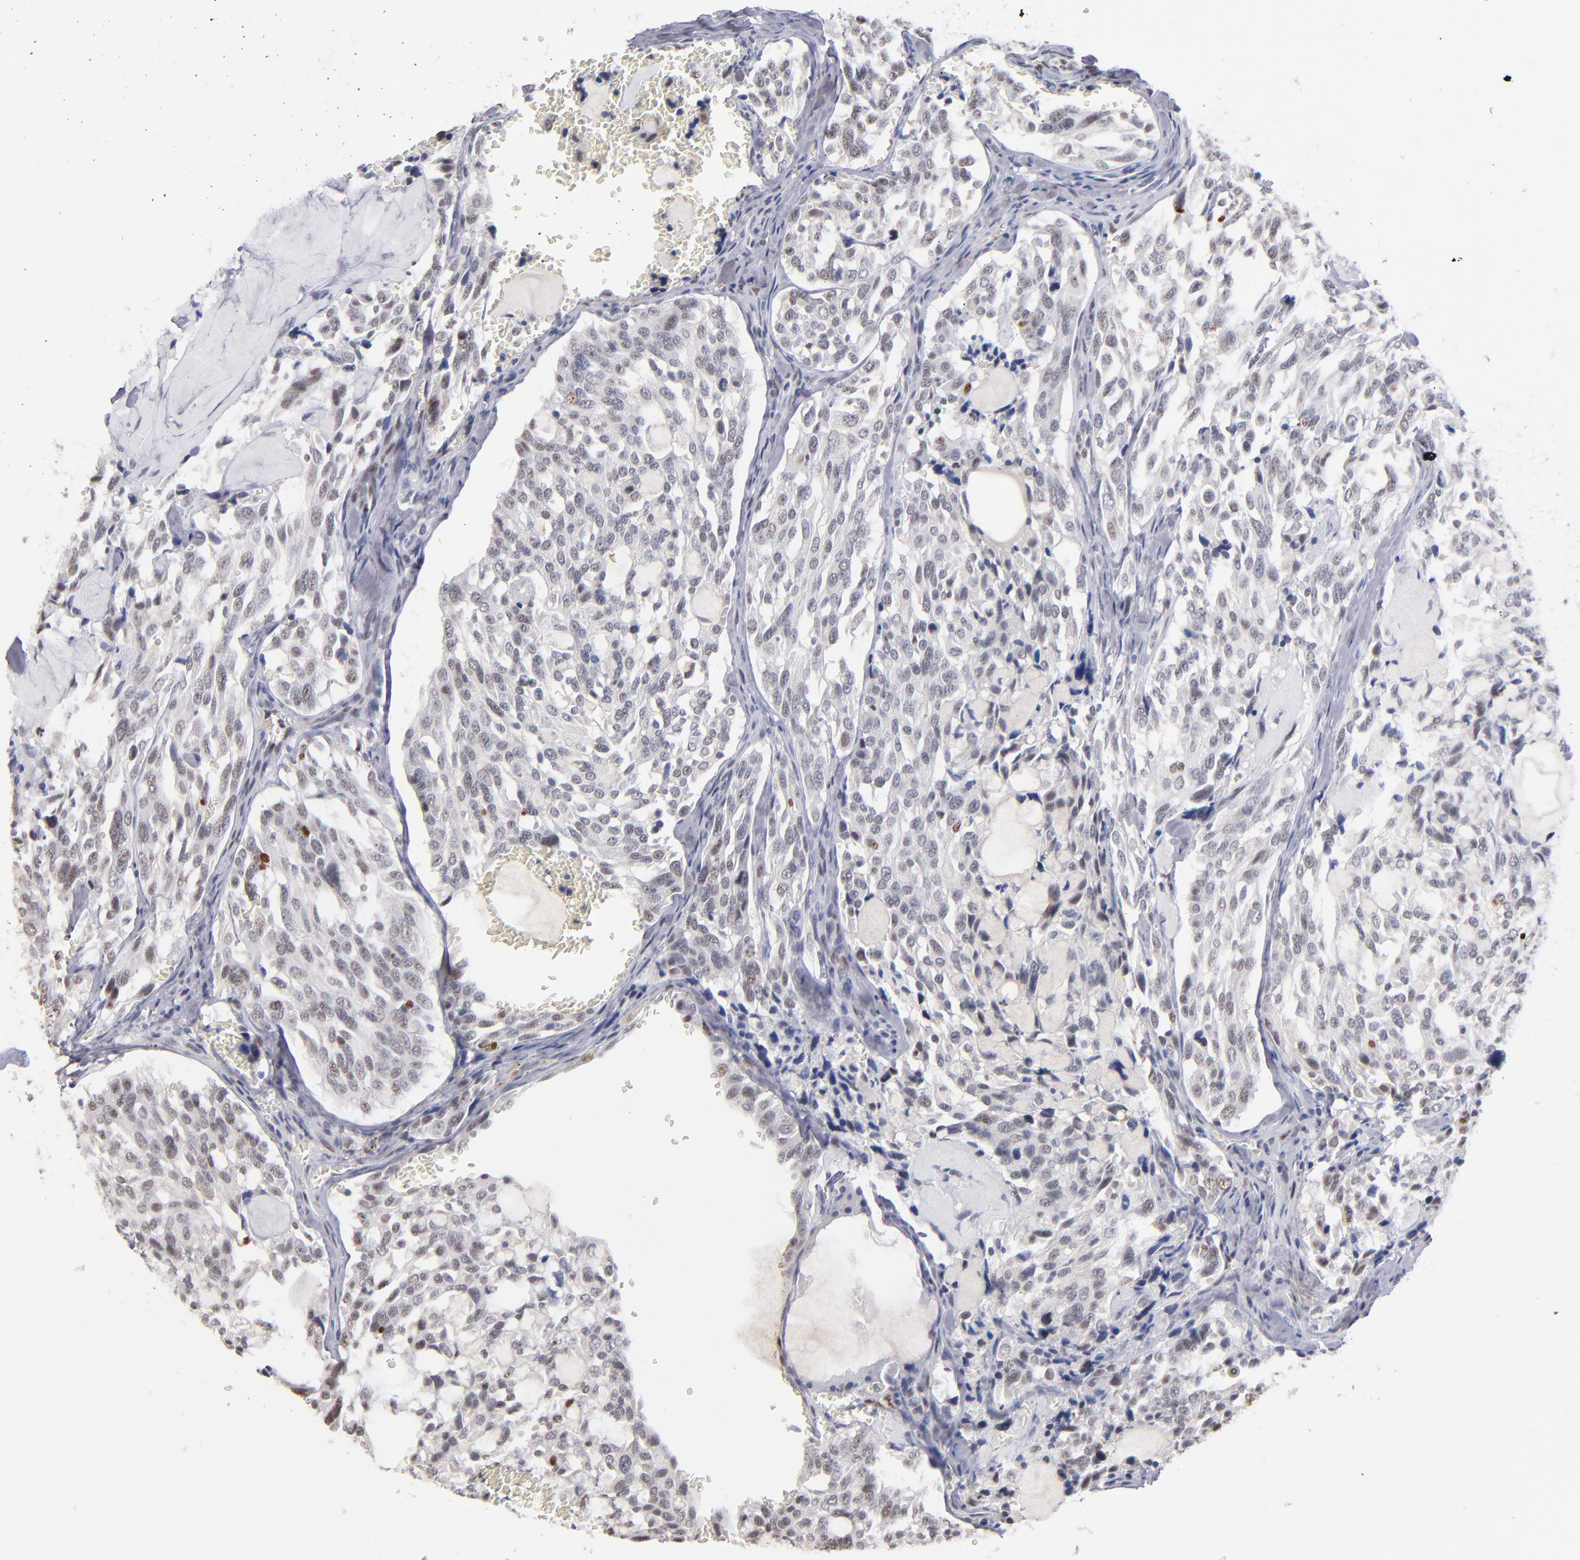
{"staining": {"intensity": "weak", "quantity": "25%-75%", "location": "nuclear"}, "tissue": "thyroid cancer", "cell_type": "Tumor cells", "image_type": "cancer", "snomed": [{"axis": "morphology", "description": "Carcinoma, NOS"}, {"axis": "morphology", "description": "Carcinoid, malignant, NOS"}, {"axis": "topography", "description": "Thyroid gland"}], "caption": "Brown immunohistochemical staining in human malignant carcinoid (thyroid) exhibits weak nuclear positivity in approximately 25%-75% of tumor cells.", "gene": "MN1", "patient": {"sex": "male", "age": 33}}